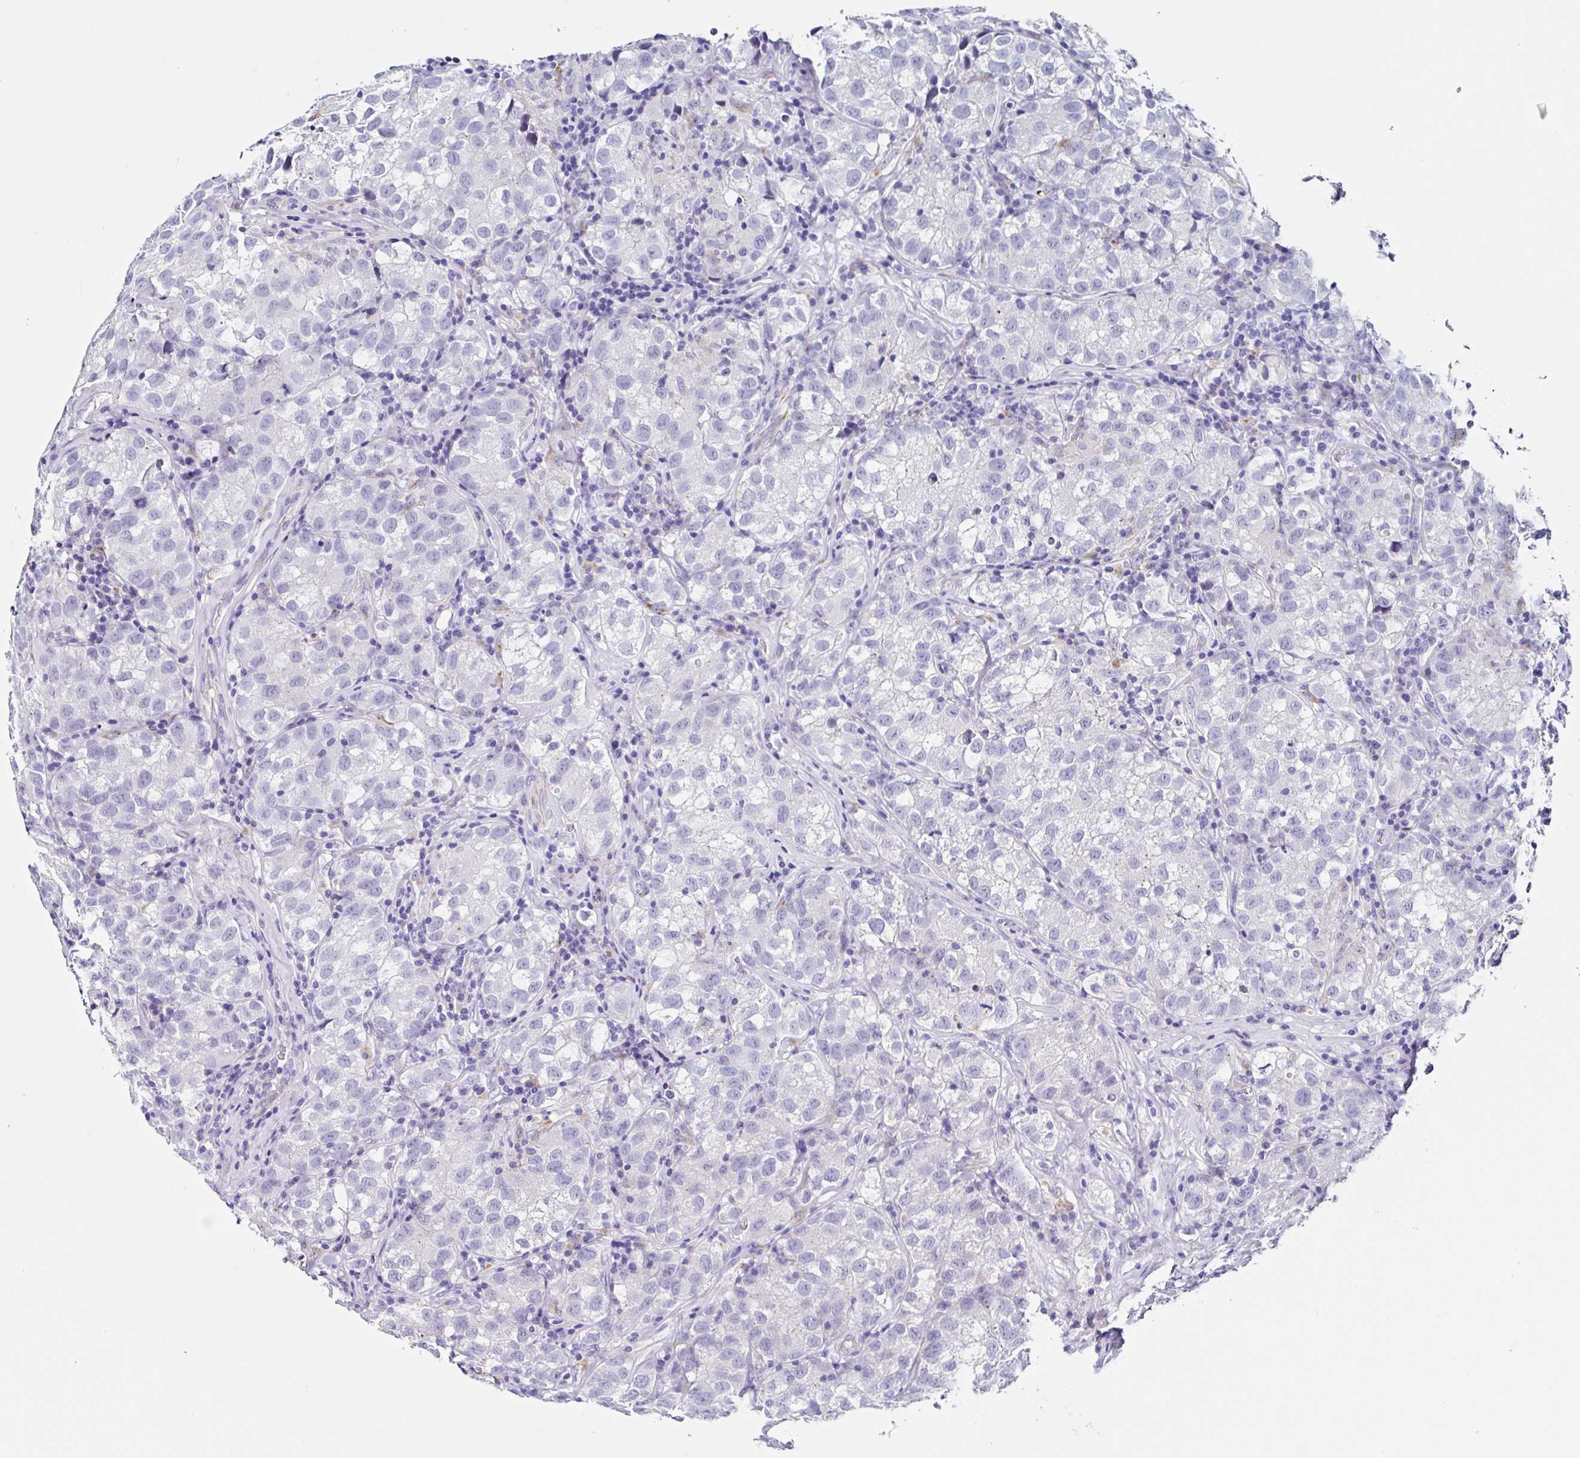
{"staining": {"intensity": "negative", "quantity": "none", "location": "none"}, "tissue": "testis cancer", "cell_type": "Tumor cells", "image_type": "cancer", "snomed": [{"axis": "morphology", "description": "Seminoma, NOS"}, {"axis": "morphology", "description": "Carcinoma, Embryonal, NOS"}, {"axis": "topography", "description": "Testis"}], "caption": "High power microscopy photomicrograph of an IHC histopathology image of testis seminoma, revealing no significant positivity in tumor cells. (Stains: DAB immunohistochemistry (IHC) with hematoxylin counter stain, Microscopy: brightfield microscopy at high magnification).", "gene": "TMPRSS11E", "patient": {"sex": "male", "age": 43}}